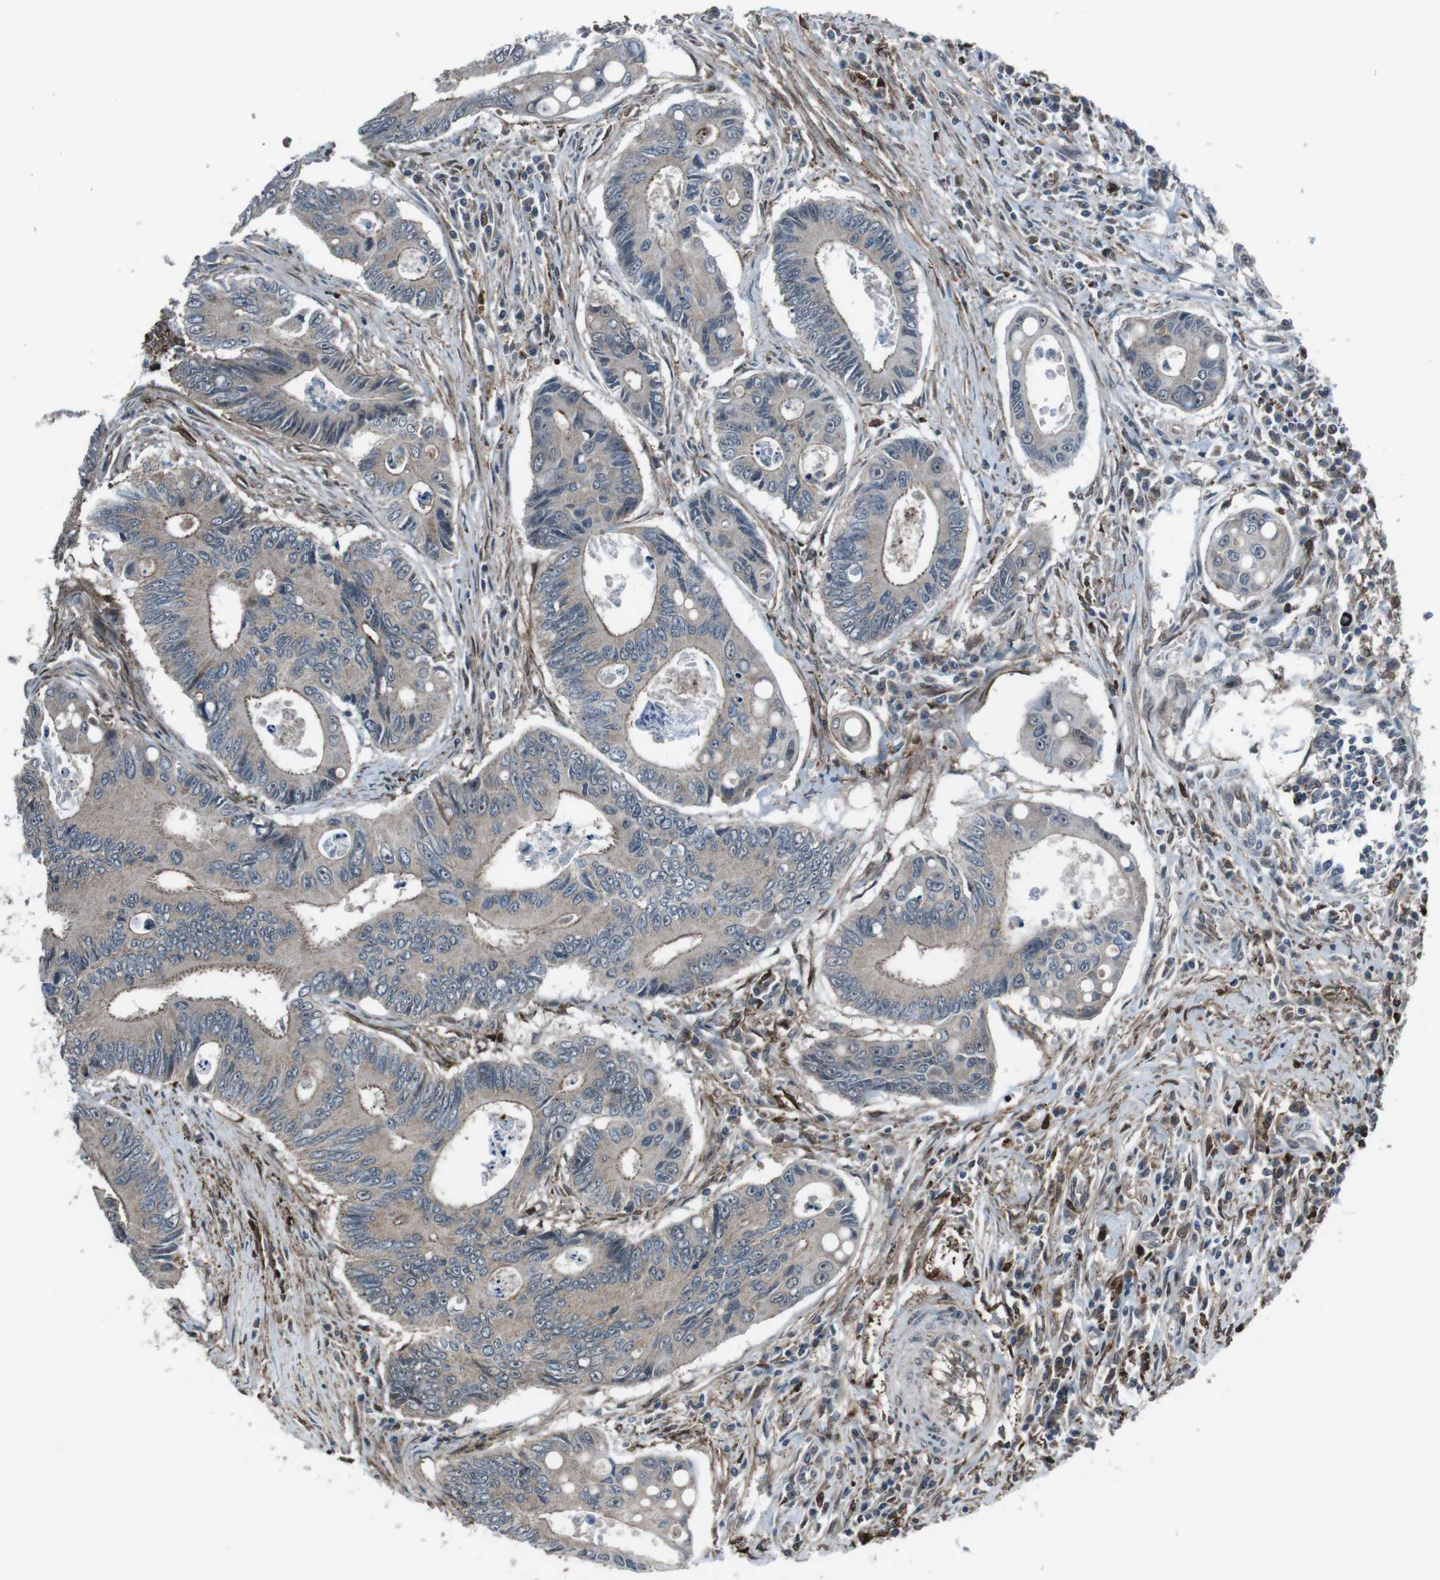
{"staining": {"intensity": "weak", "quantity": ">75%", "location": "cytoplasmic/membranous"}, "tissue": "colorectal cancer", "cell_type": "Tumor cells", "image_type": "cancer", "snomed": [{"axis": "morphology", "description": "Inflammation, NOS"}, {"axis": "morphology", "description": "Adenocarcinoma, NOS"}, {"axis": "topography", "description": "Colon"}], "caption": "Immunohistochemistry (IHC) photomicrograph of neoplastic tissue: adenocarcinoma (colorectal) stained using IHC shows low levels of weak protein expression localized specifically in the cytoplasmic/membranous of tumor cells, appearing as a cytoplasmic/membranous brown color.", "gene": "GDF10", "patient": {"sex": "male", "age": 72}}